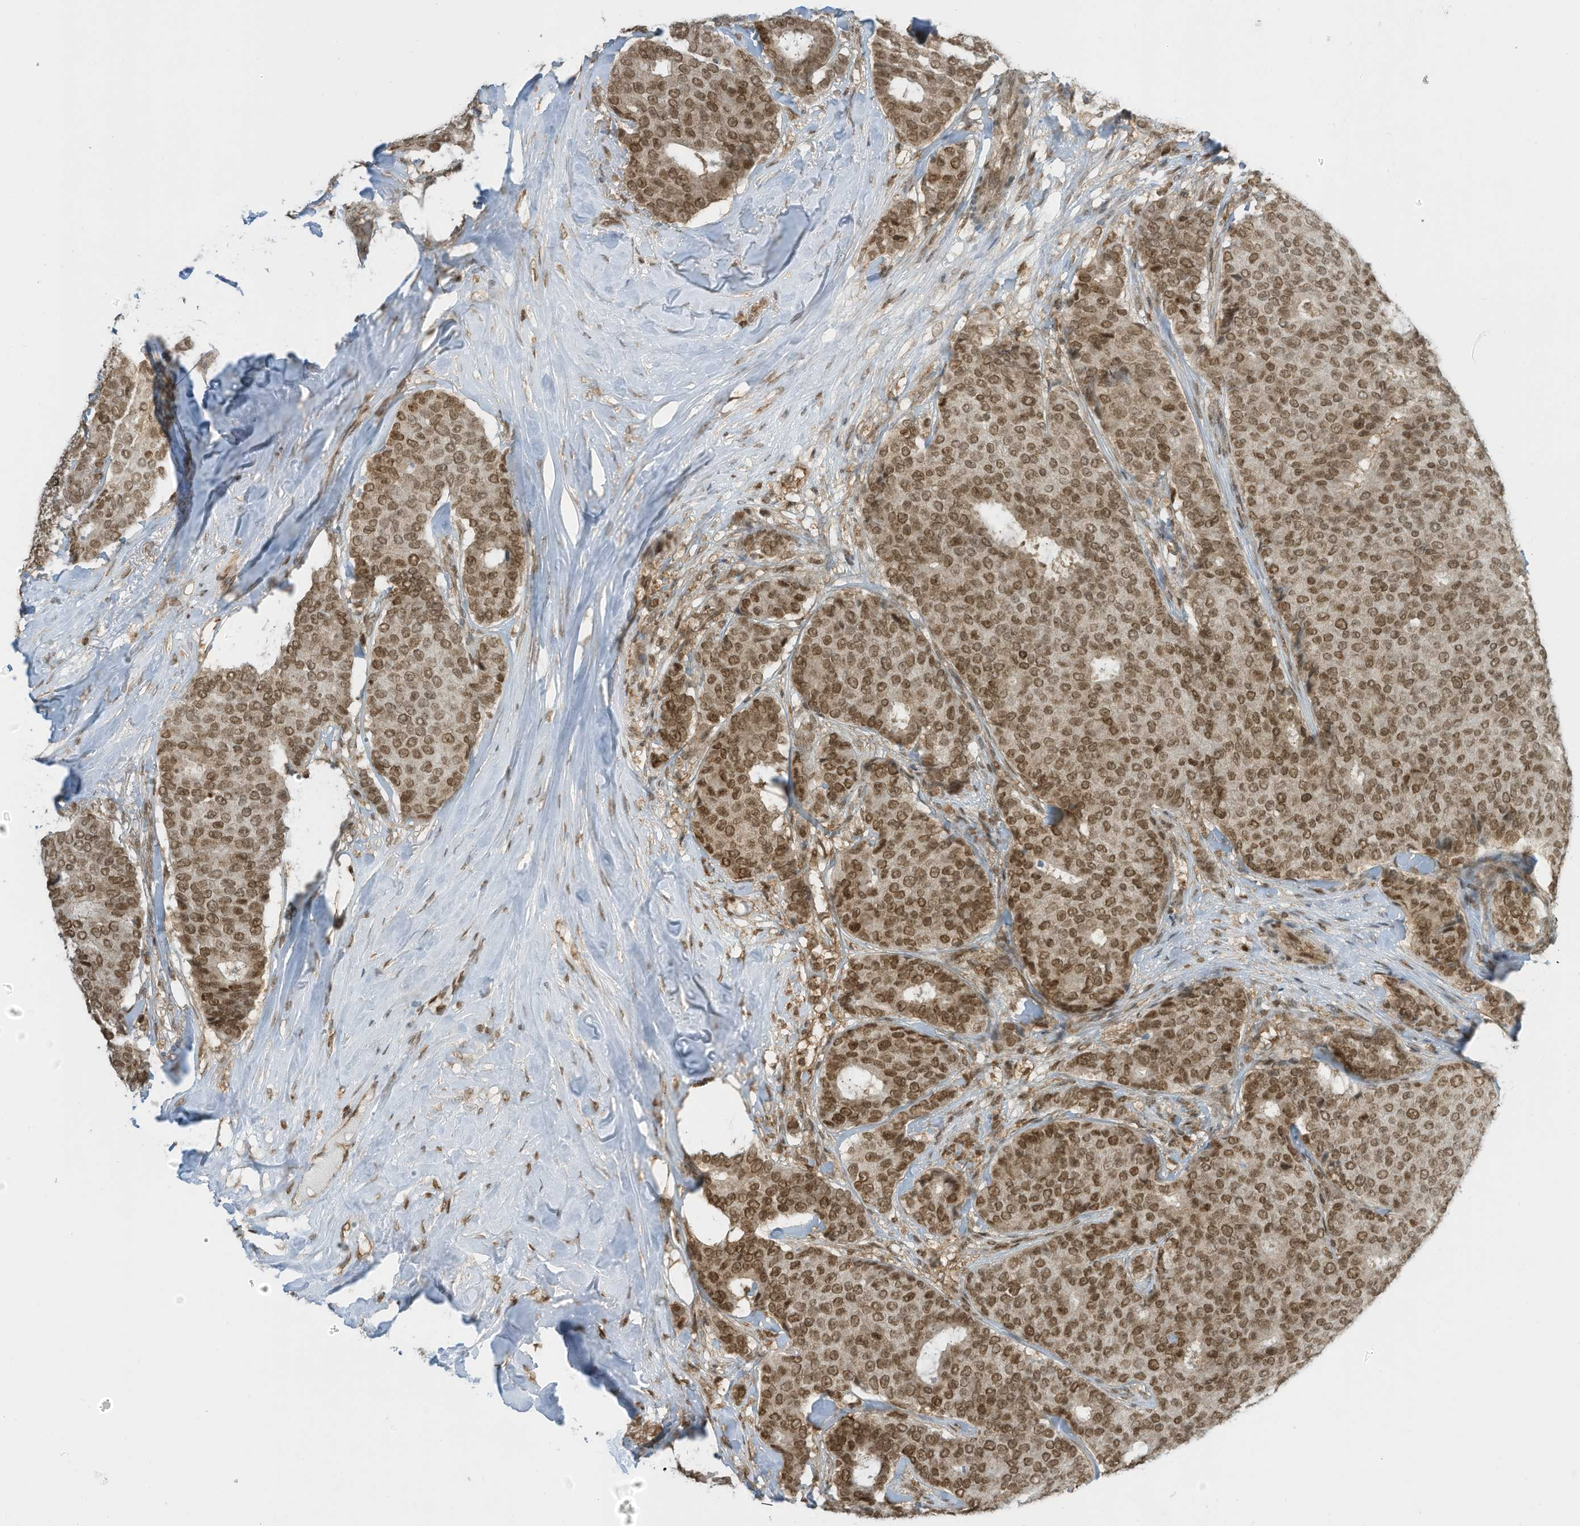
{"staining": {"intensity": "moderate", "quantity": ">75%", "location": "nuclear"}, "tissue": "breast cancer", "cell_type": "Tumor cells", "image_type": "cancer", "snomed": [{"axis": "morphology", "description": "Duct carcinoma"}, {"axis": "topography", "description": "Breast"}], "caption": "Protein expression analysis of human invasive ductal carcinoma (breast) reveals moderate nuclear staining in approximately >75% of tumor cells.", "gene": "KPNB1", "patient": {"sex": "female", "age": 75}}